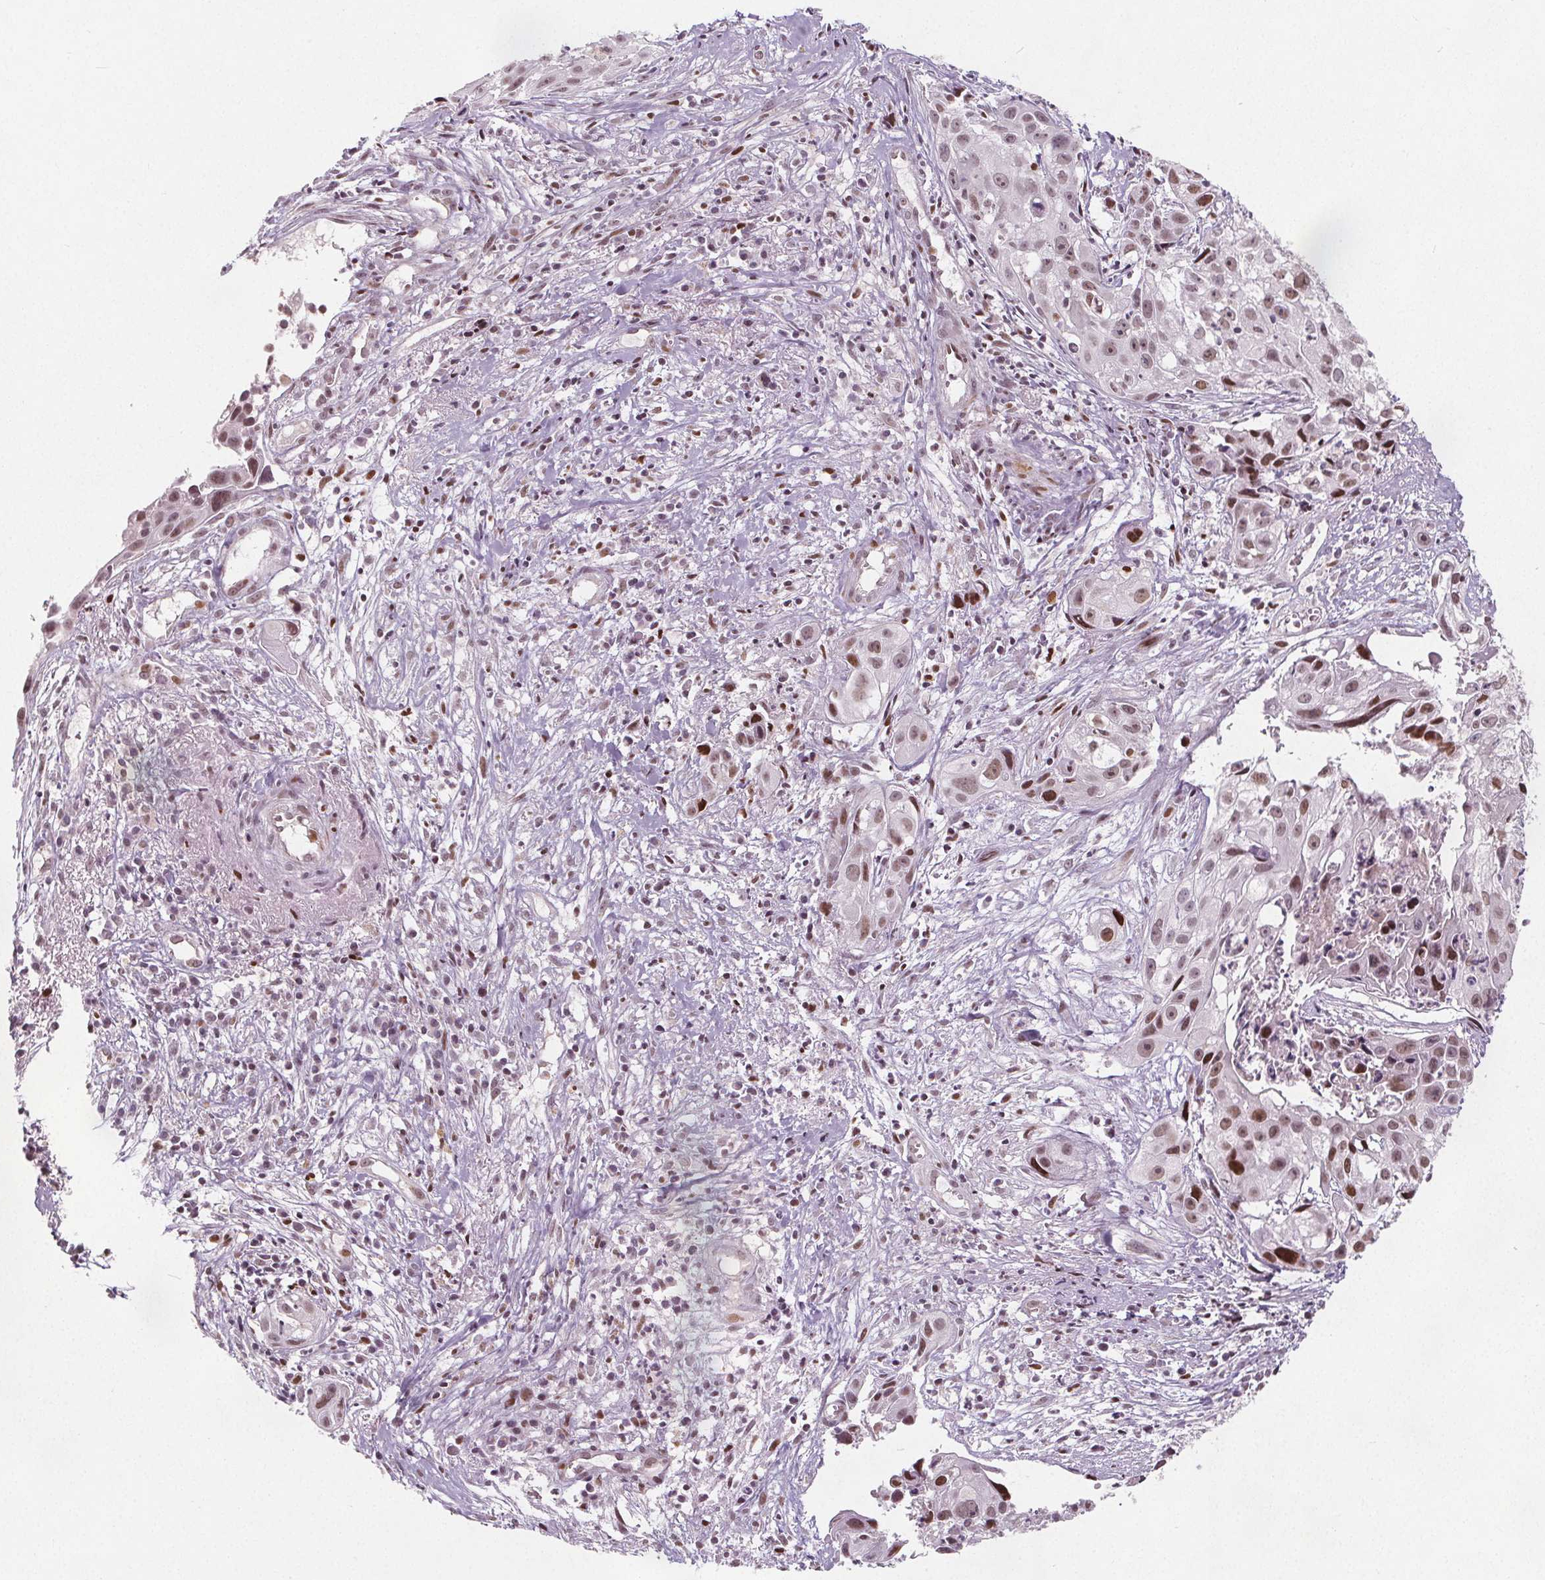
{"staining": {"intensity": "moderate", "quantity": "25%-75%", "location": "nuclear"}, "tissue": "cervical cancer", "cell_type": "Tumor cells", "image_type": "cancer", "snomed": [{"axis": "morphology", "description": "Squamous cell carcinoma, NOS"}, {"axis": "topography", "description": "Cervix"}], "caption": "Human cervical cancer (squamous cell carcinoma) stained with a brown dye shows moderate nuclear positive expression in approximately 25%-75% of tumor cells.", "gene": "TAF6L", "patient": {"sex": "female", "age": 53}}